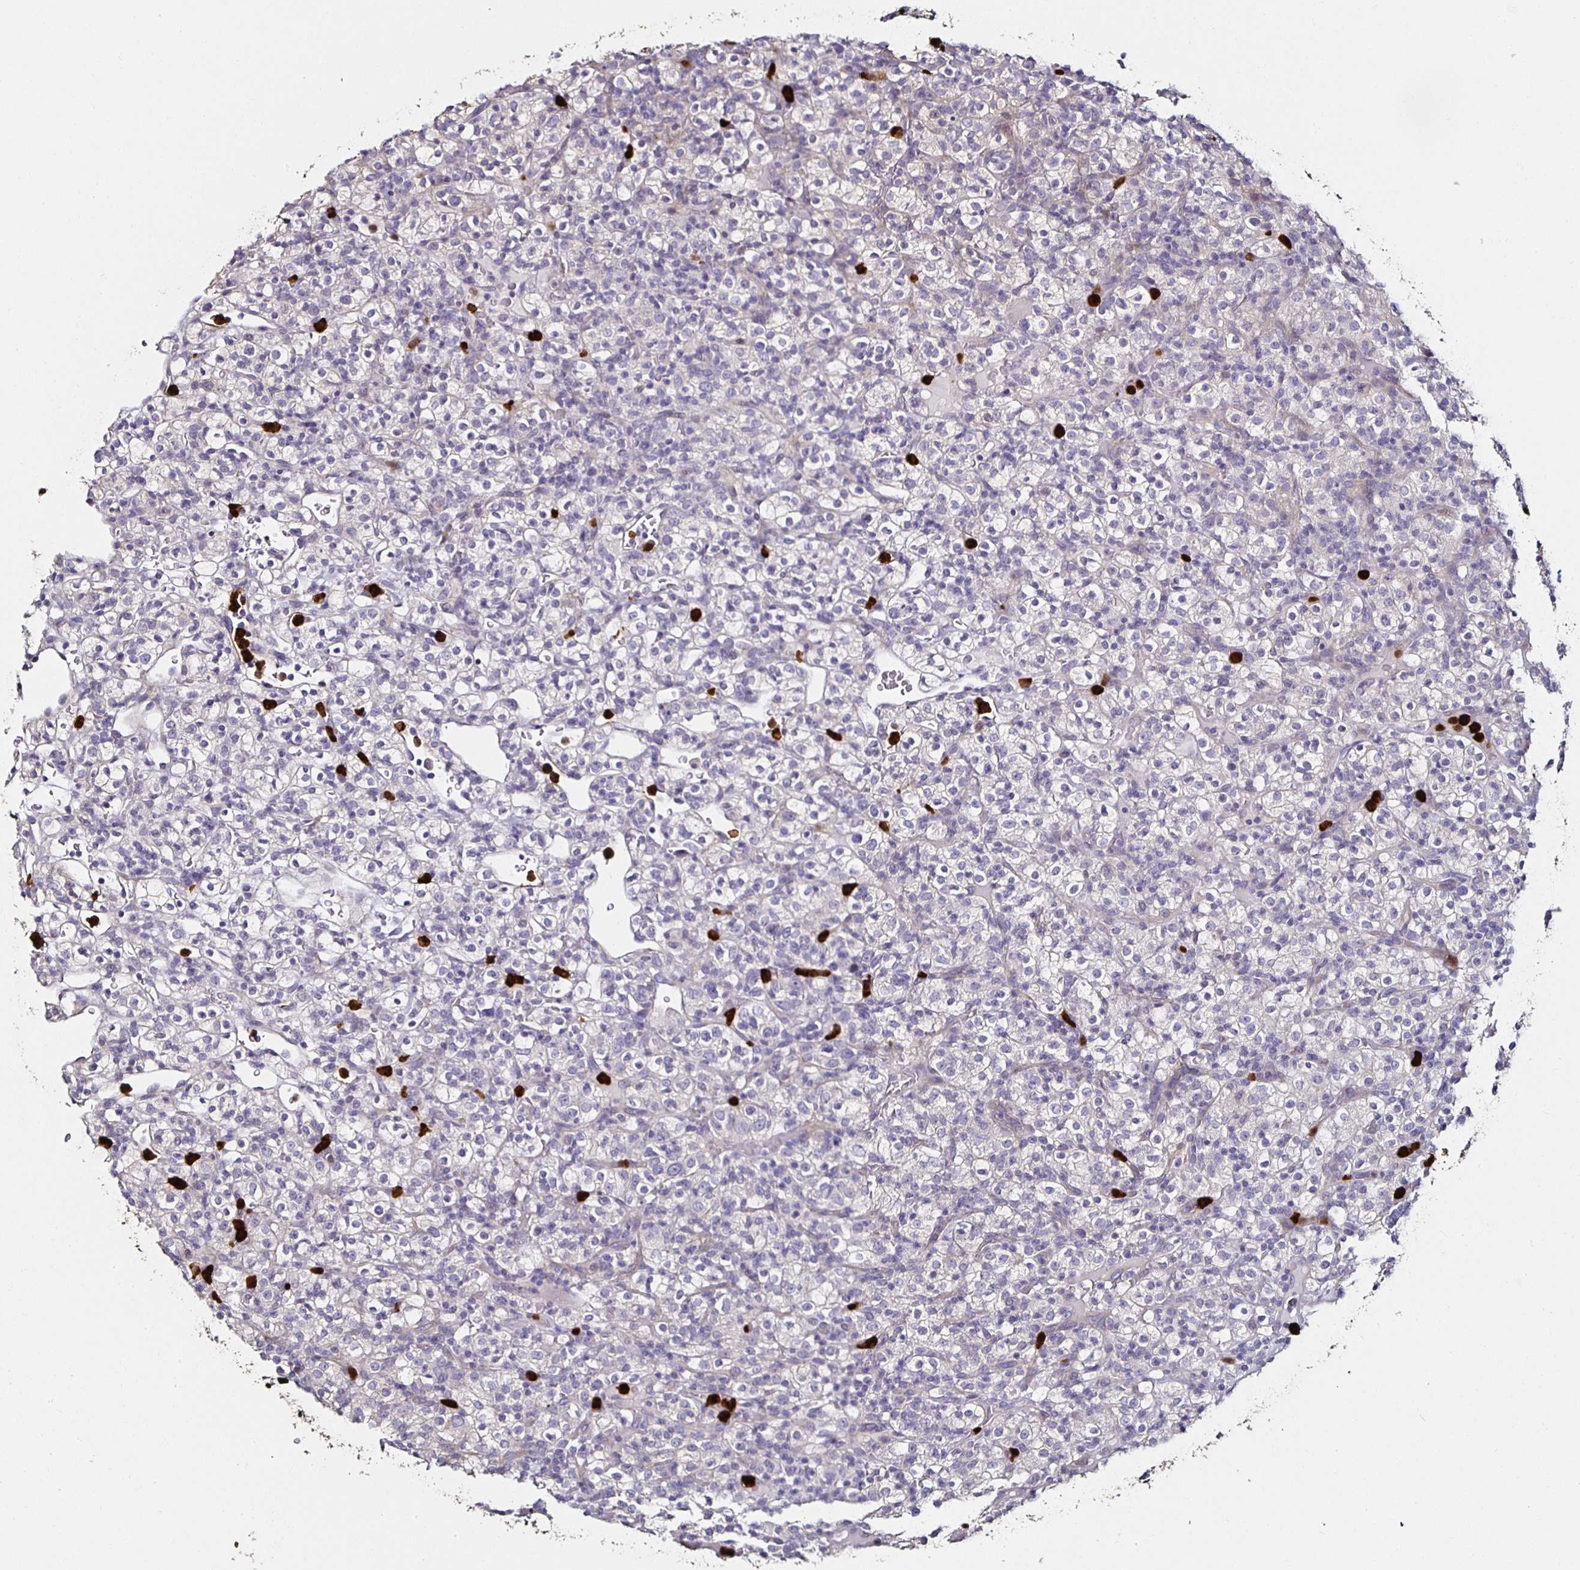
{"staining": {"intensity": "negative", "quantity": "none", "location": "none"}, "tissue": "renal cancer", "cell_type": "Tumor cells", "image_type": "cancer", "snomed": [{"axis": "morphology", "description": "Normal tissue, NOS"}, {"axis": "morphology", "description": "Adenocarcinoma, NOS"}, {"axis": "topography", "description": "Kidney"}], "caption": "IHC histopathology image of neoplastic tissue: renal cancer (adenocarcinoma) stained with DAB (3,3'-diaminobenzidine) demonstrates no significant protein expression in tumor cells.", "gene": "TLR4", "patient": {"sex": "female", "age": 72}}